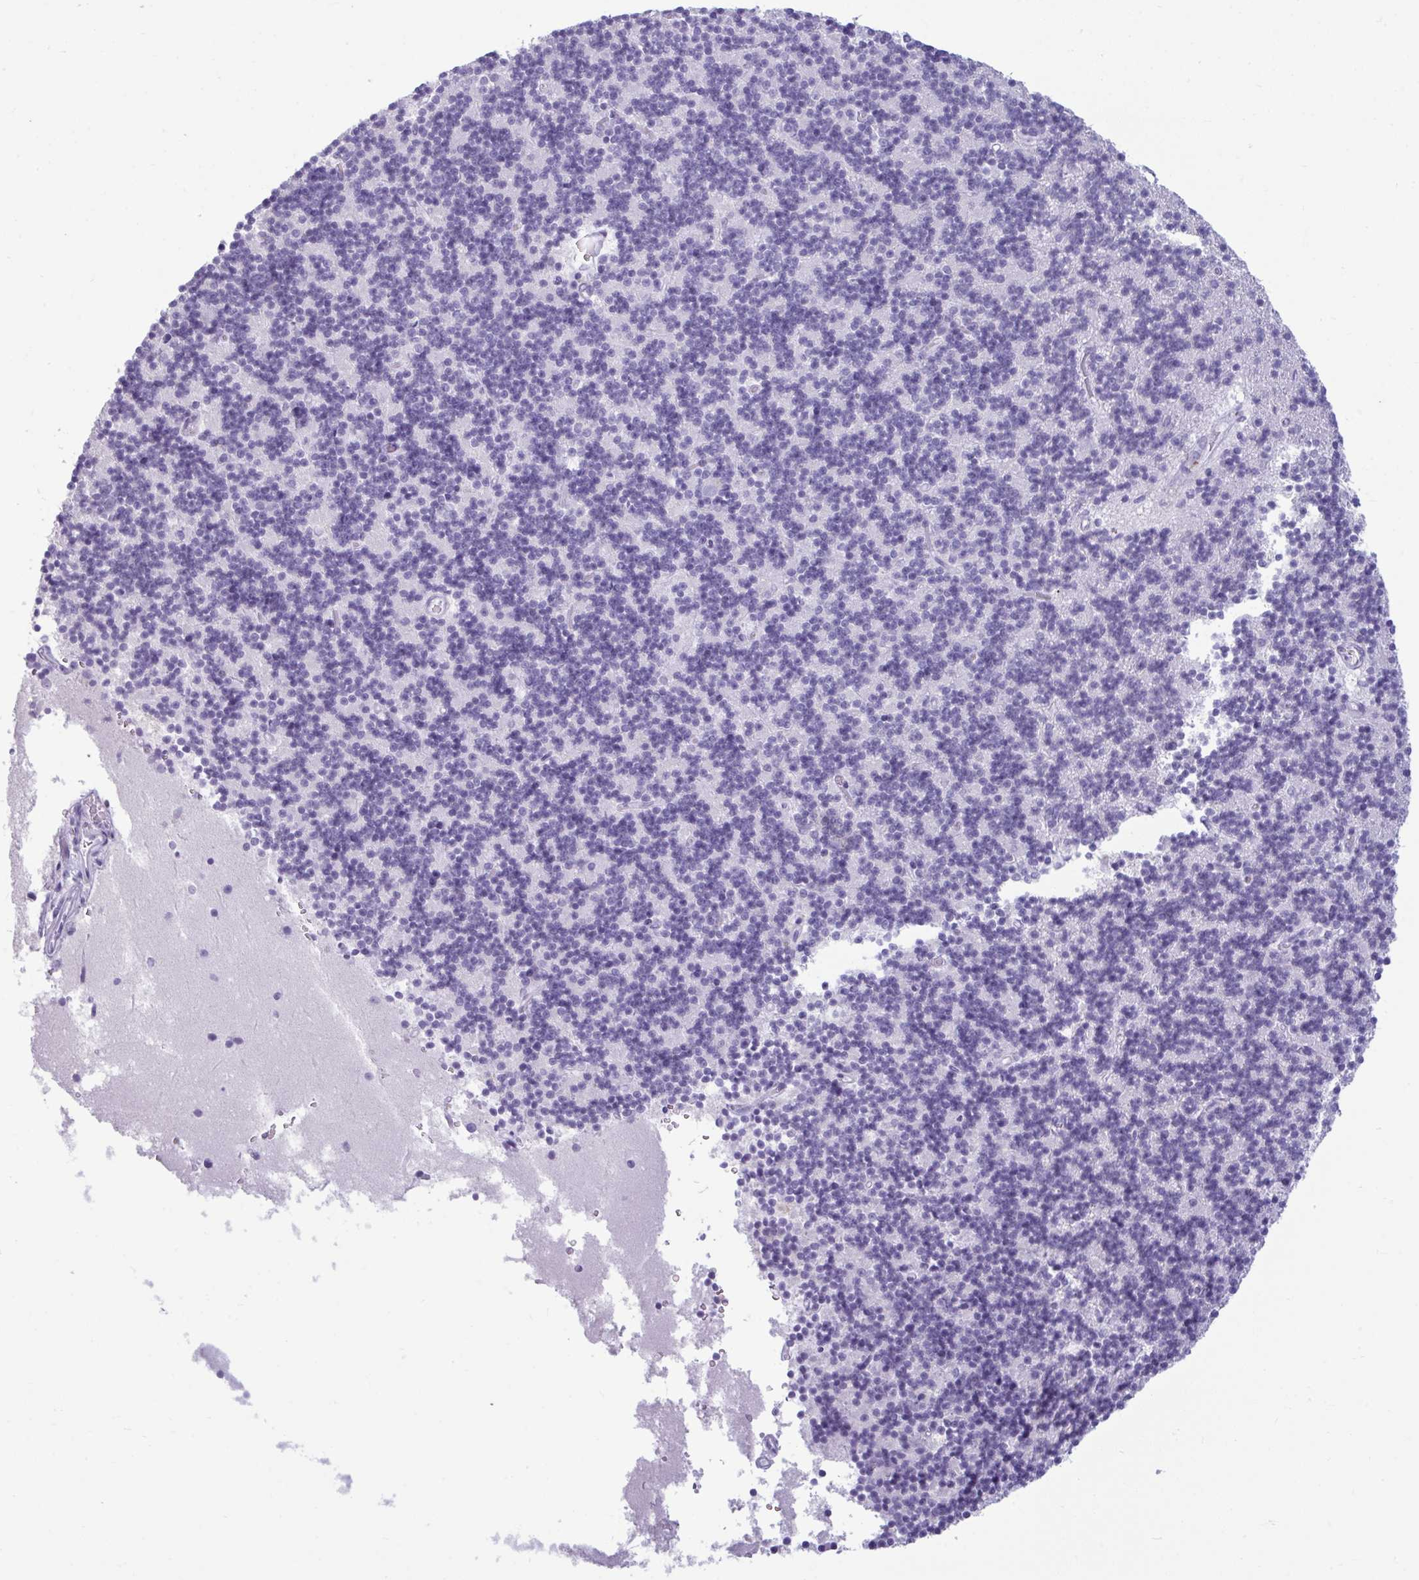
{"staining": {"intensity": "negative", "quantity": "none", "location": "none"}, "tissue": "cerebellum", "cell_type": "Cells in granular layer", "image_type": "normal", "snomed": [{"axis": "morphology", "description": "Normal tissue, NOS"}, {"axis": "topography", "description": "Cerebellum"}], "caption": "A high-resolution image shows immunohistochemistry (IHC) staining of unremarkable cerebellum, which exhibits no significant positivity in cells in granular layer.", "gene": "ANKRD60", "patient": {"sex": "male", "age": 54}}